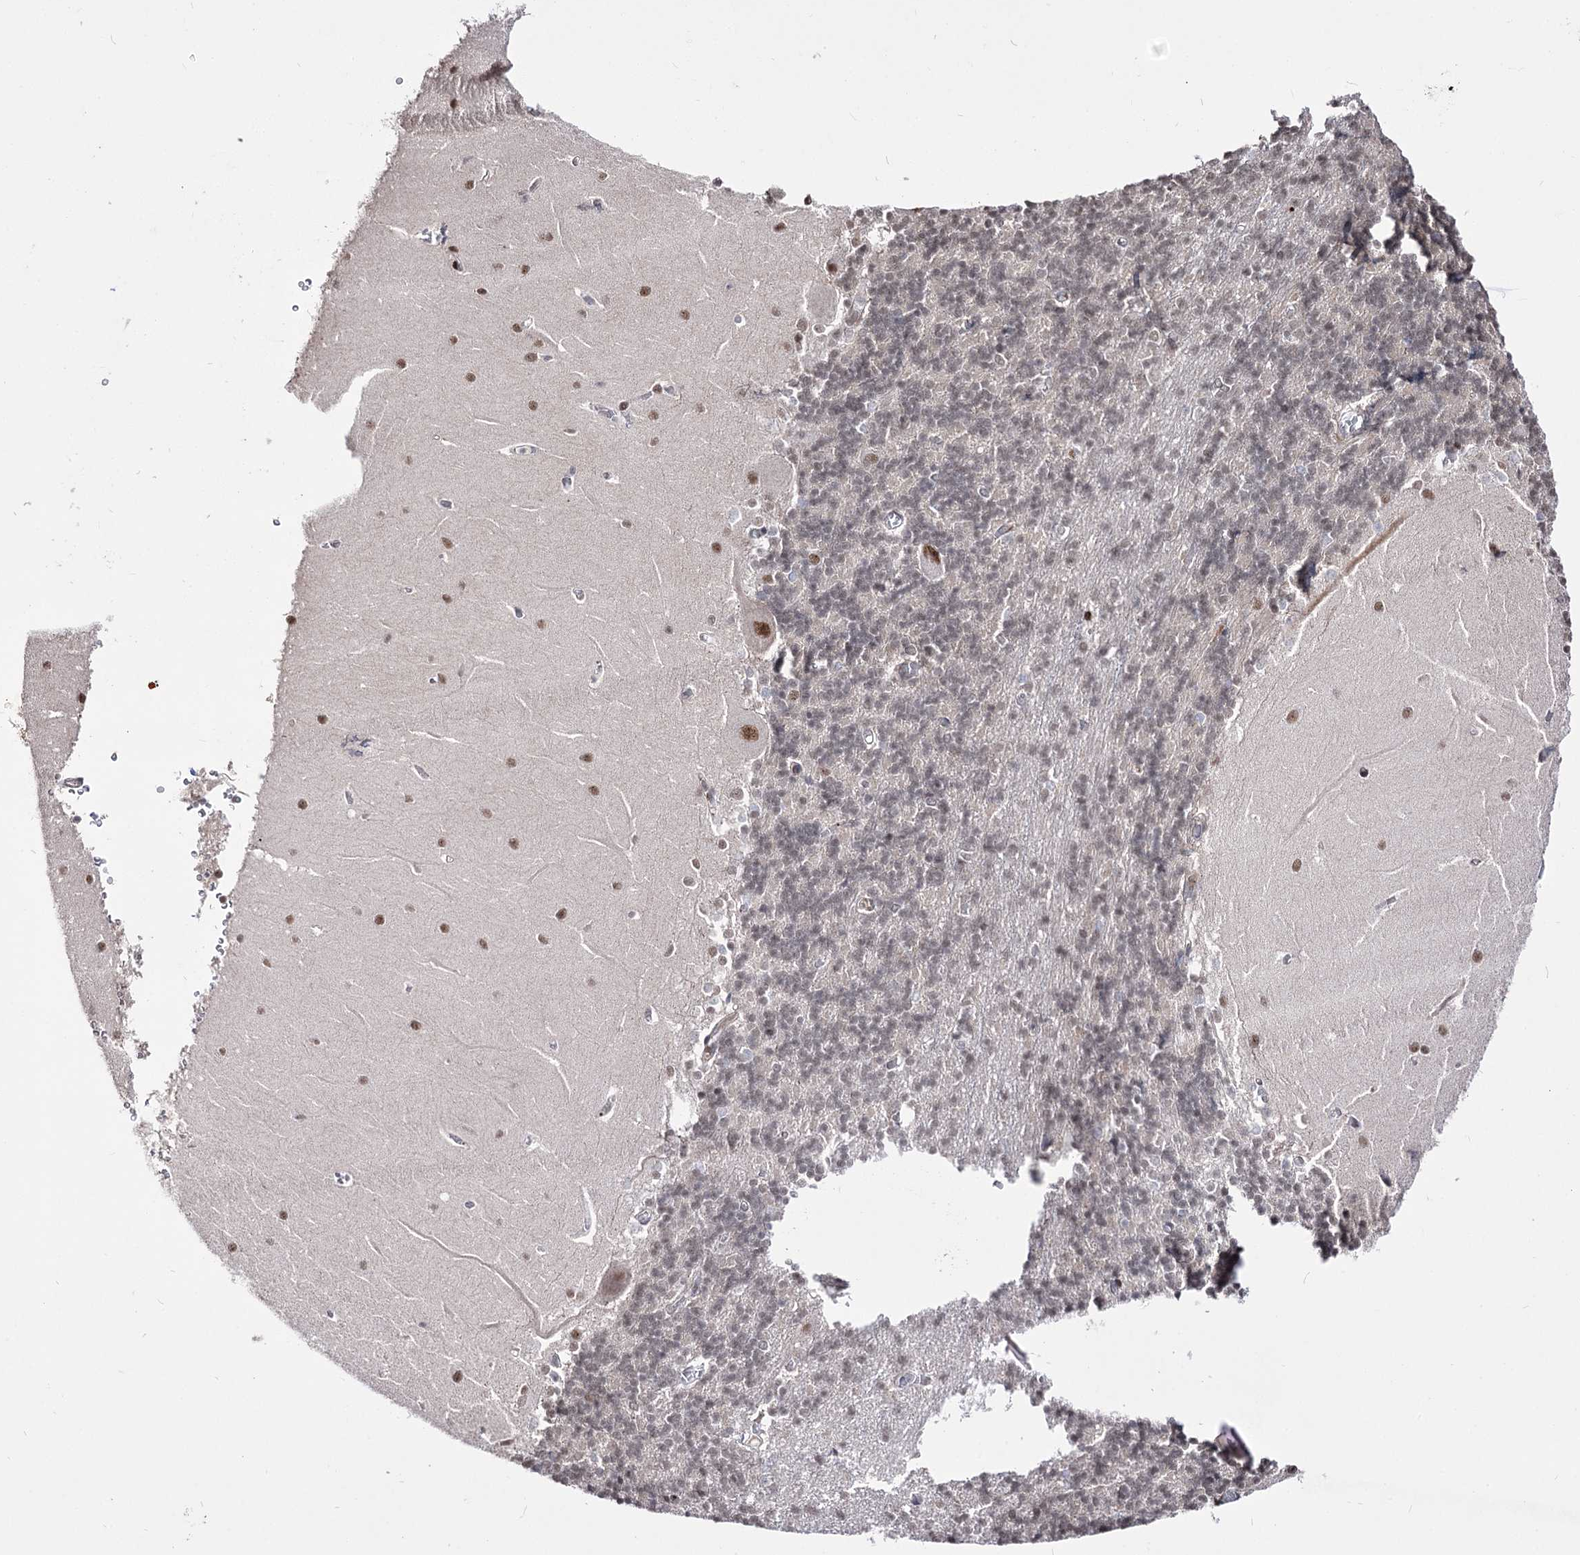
{"staining": {"intensity": "weak", "quantity": "<25%", "location": "nuclear"}, "tissue": "cerebellum", "cell_type": "Cells in granular layer", "image_type": "normal", "snomed": [{"axis": "morphology", "description": "Normal tissue, NOS"}, {"axis": "topography", "description": "Cerebellum"}], "caption": "Micrograph shows no protein expression in cells in granular layer of normal cerebellum.", "gene": "STOX1", "patient": {"sex": "male", "age": 37}}